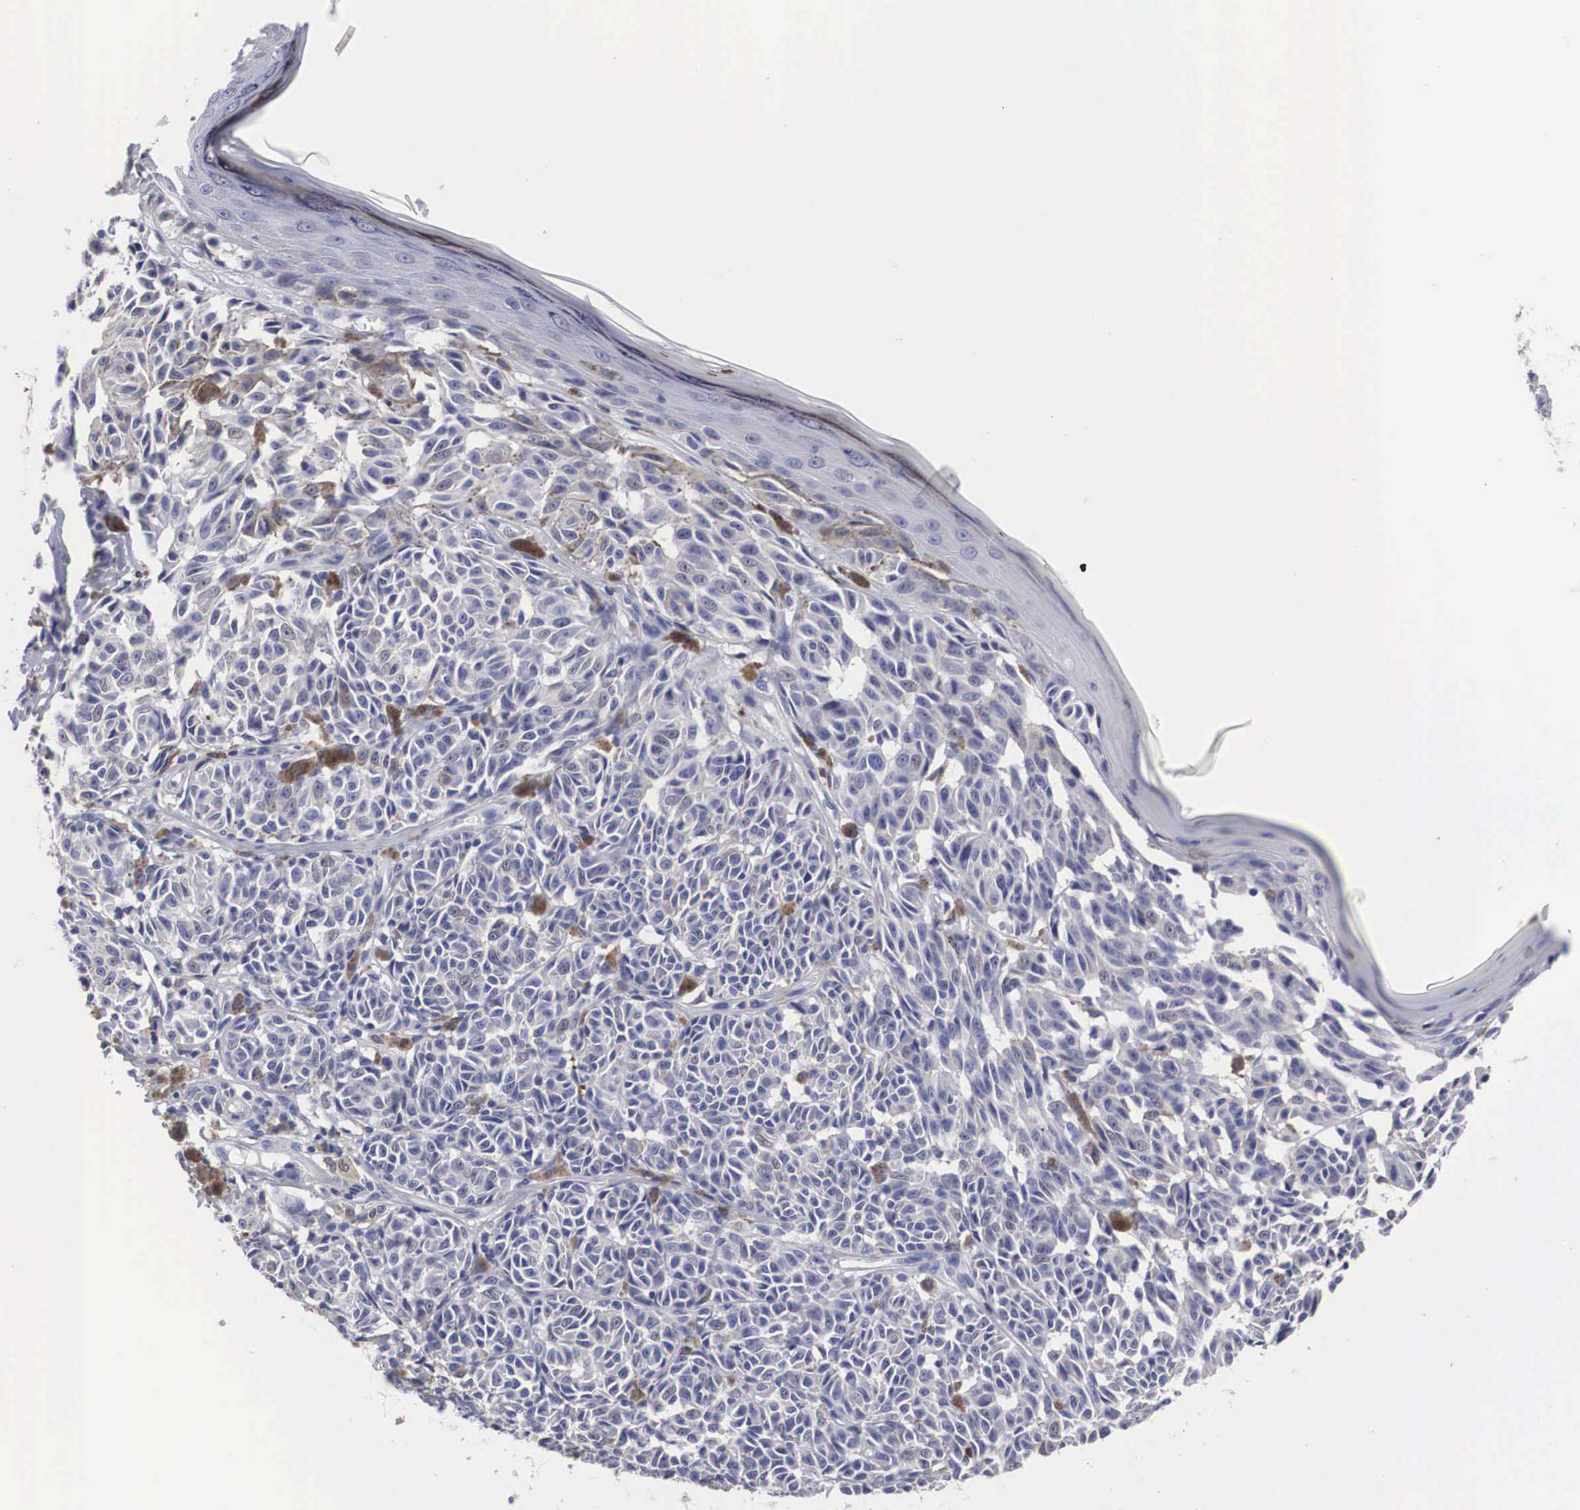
{"staining": {"intensity": "negative", "quantity": "none", "location": "none"}, "tissue": "melanoma", "cell_type": "Tumor cells", "image_type": "cancer", "snomed": [{"axis": "morphology", "description": "Malignant melanoma, NOS"}, {"axis": "topography", "description": "Skin"}], "caption": "Tumor cells are negative for protein expression in human malignant melanoma.", "gene": "HMOX1", "patient": {"sex": "male", "age": 49}}